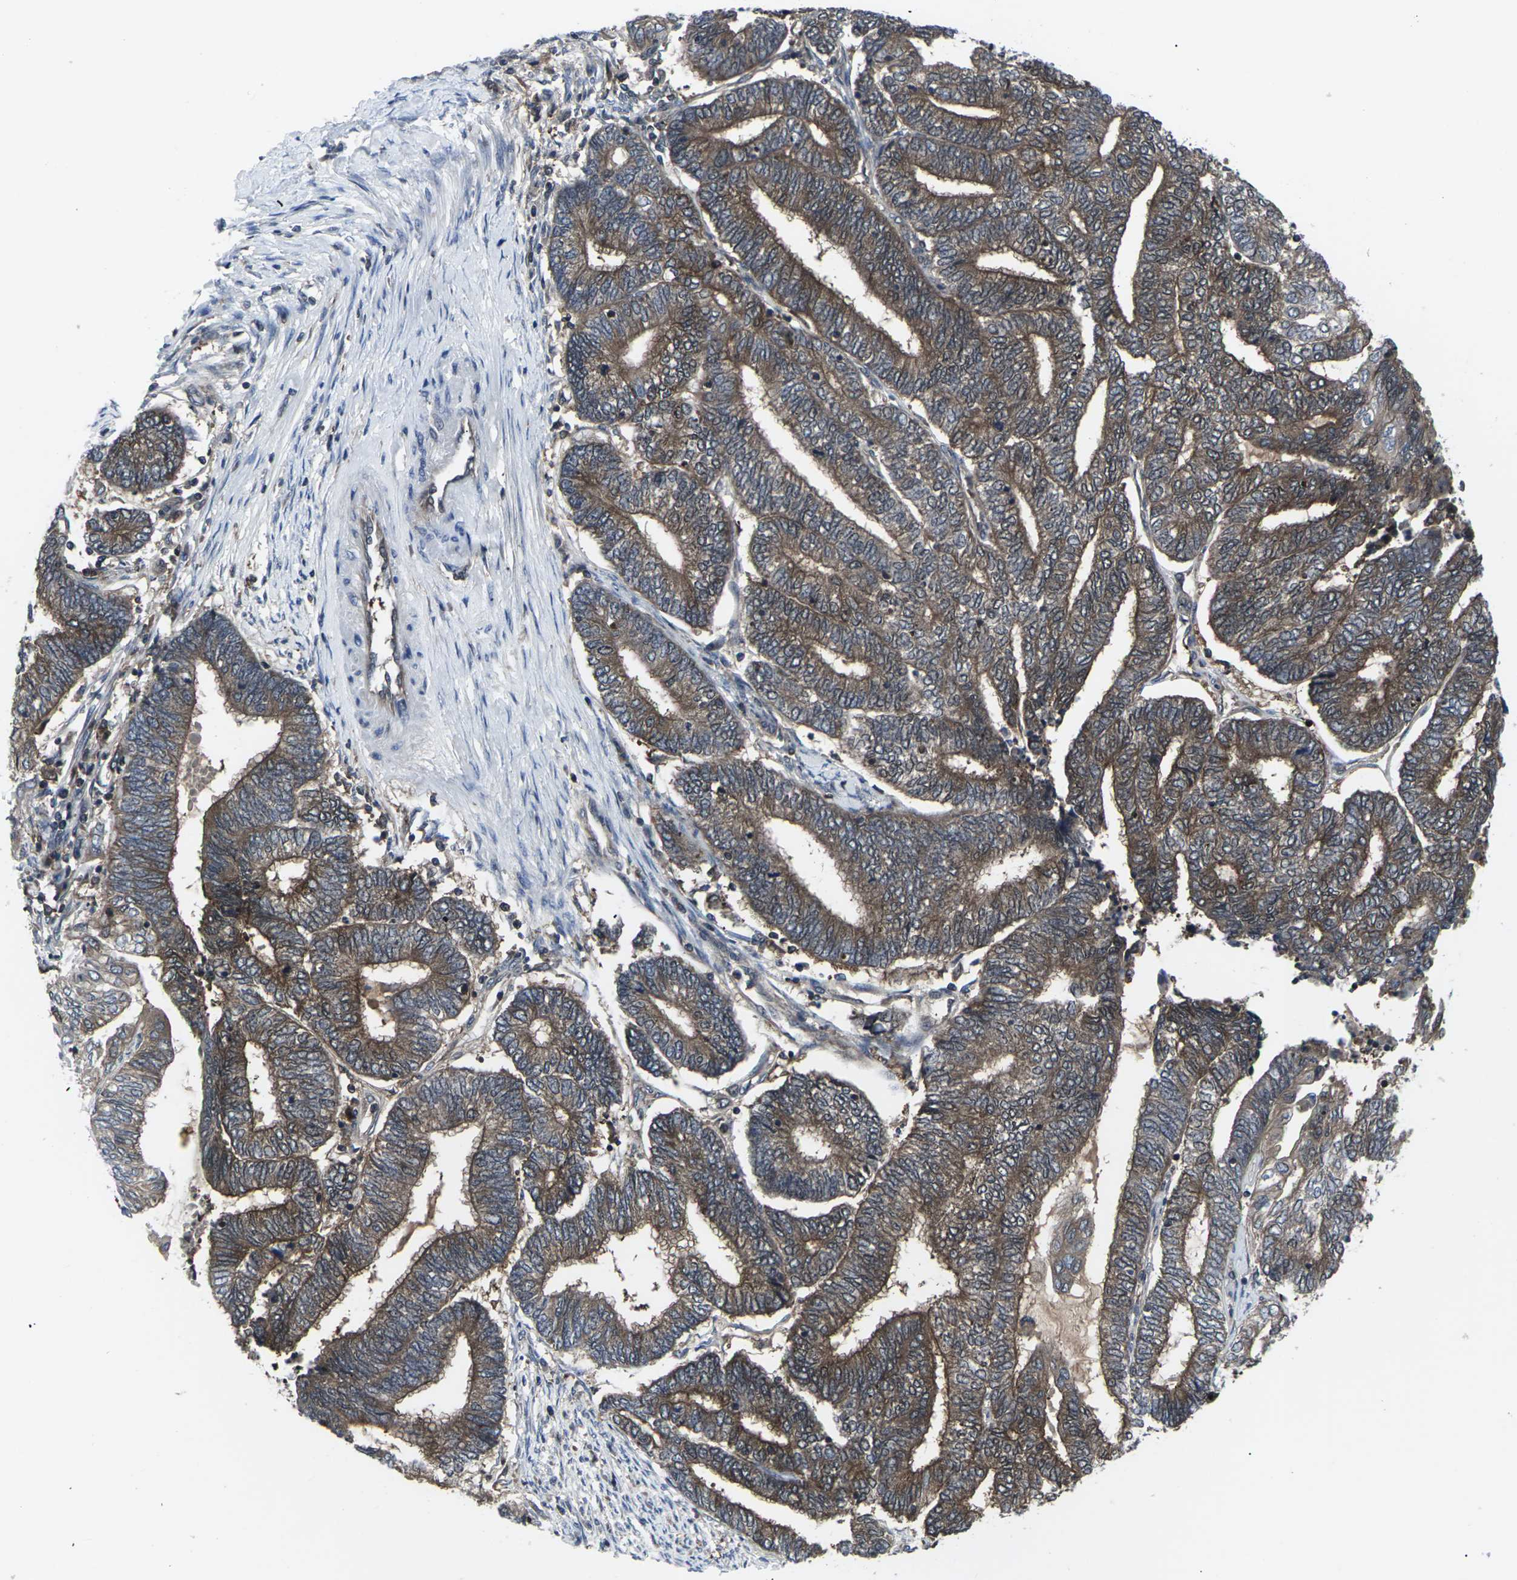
{"staining": {"intensity": "moderate", "quantity": ">75%", "location": "cytoplasmic/membranous"}, "tissue": "endometrial cancer", "cell_type": "Tumor cells", "image_type": "cancer", "snomed": [{"axis": "morphology", "description": "Adenocarcinoma, NOS"}, {"axis": "topography", "description": "Uterus"}, {"axis": "topography", "description": "Endometrium"}], "caption": "Endometrial cancer (adenocarcinoma) stained with a brown dye shows moderate cytoplasmic/membranous positive staining in approximately >75% of tumor cells.", "gene": "HPRT1", "patient": {"sex": "female", "age": 70}}